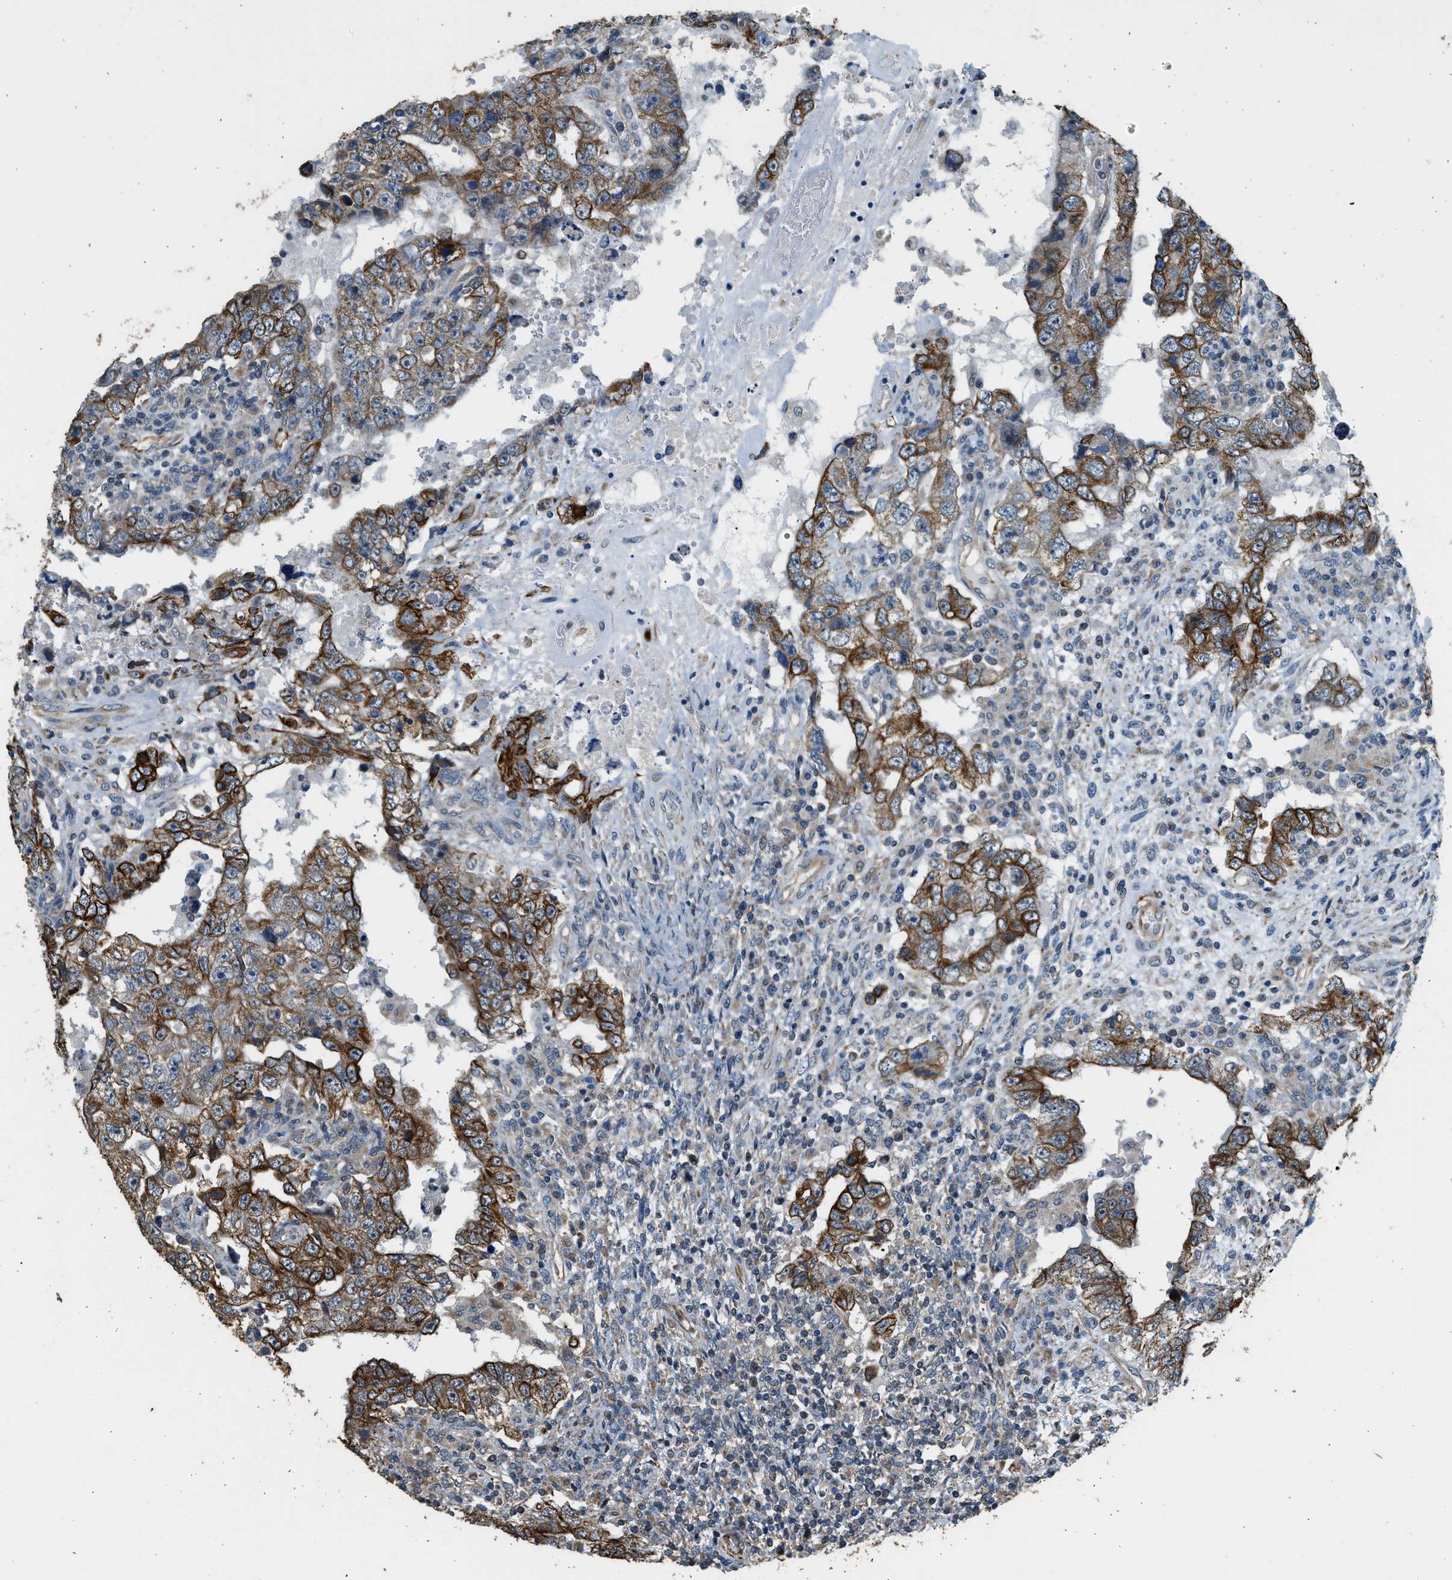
{"staining": {"intensity": "strong", "quantity": ">75%", "location": "cytoplasmic/membranous"}, "tissue": "testis cancer", "cell_type": "Tumor cells", "image_type": "cancer", "snomed": [{"axis": "morphology", "description": "Carcinoma, Embryonal, NOS"}, {"axis": "topography", "description": "Testis"}], "caption": "Testis cancer (embryonal carcinoma) stained for a protein (brown) shows strong cytoplasmic/membranous positive positivity in about >75% of tumor cells.", "gene": "PCLO", "patient": {"sex": "male", "age": 26}}